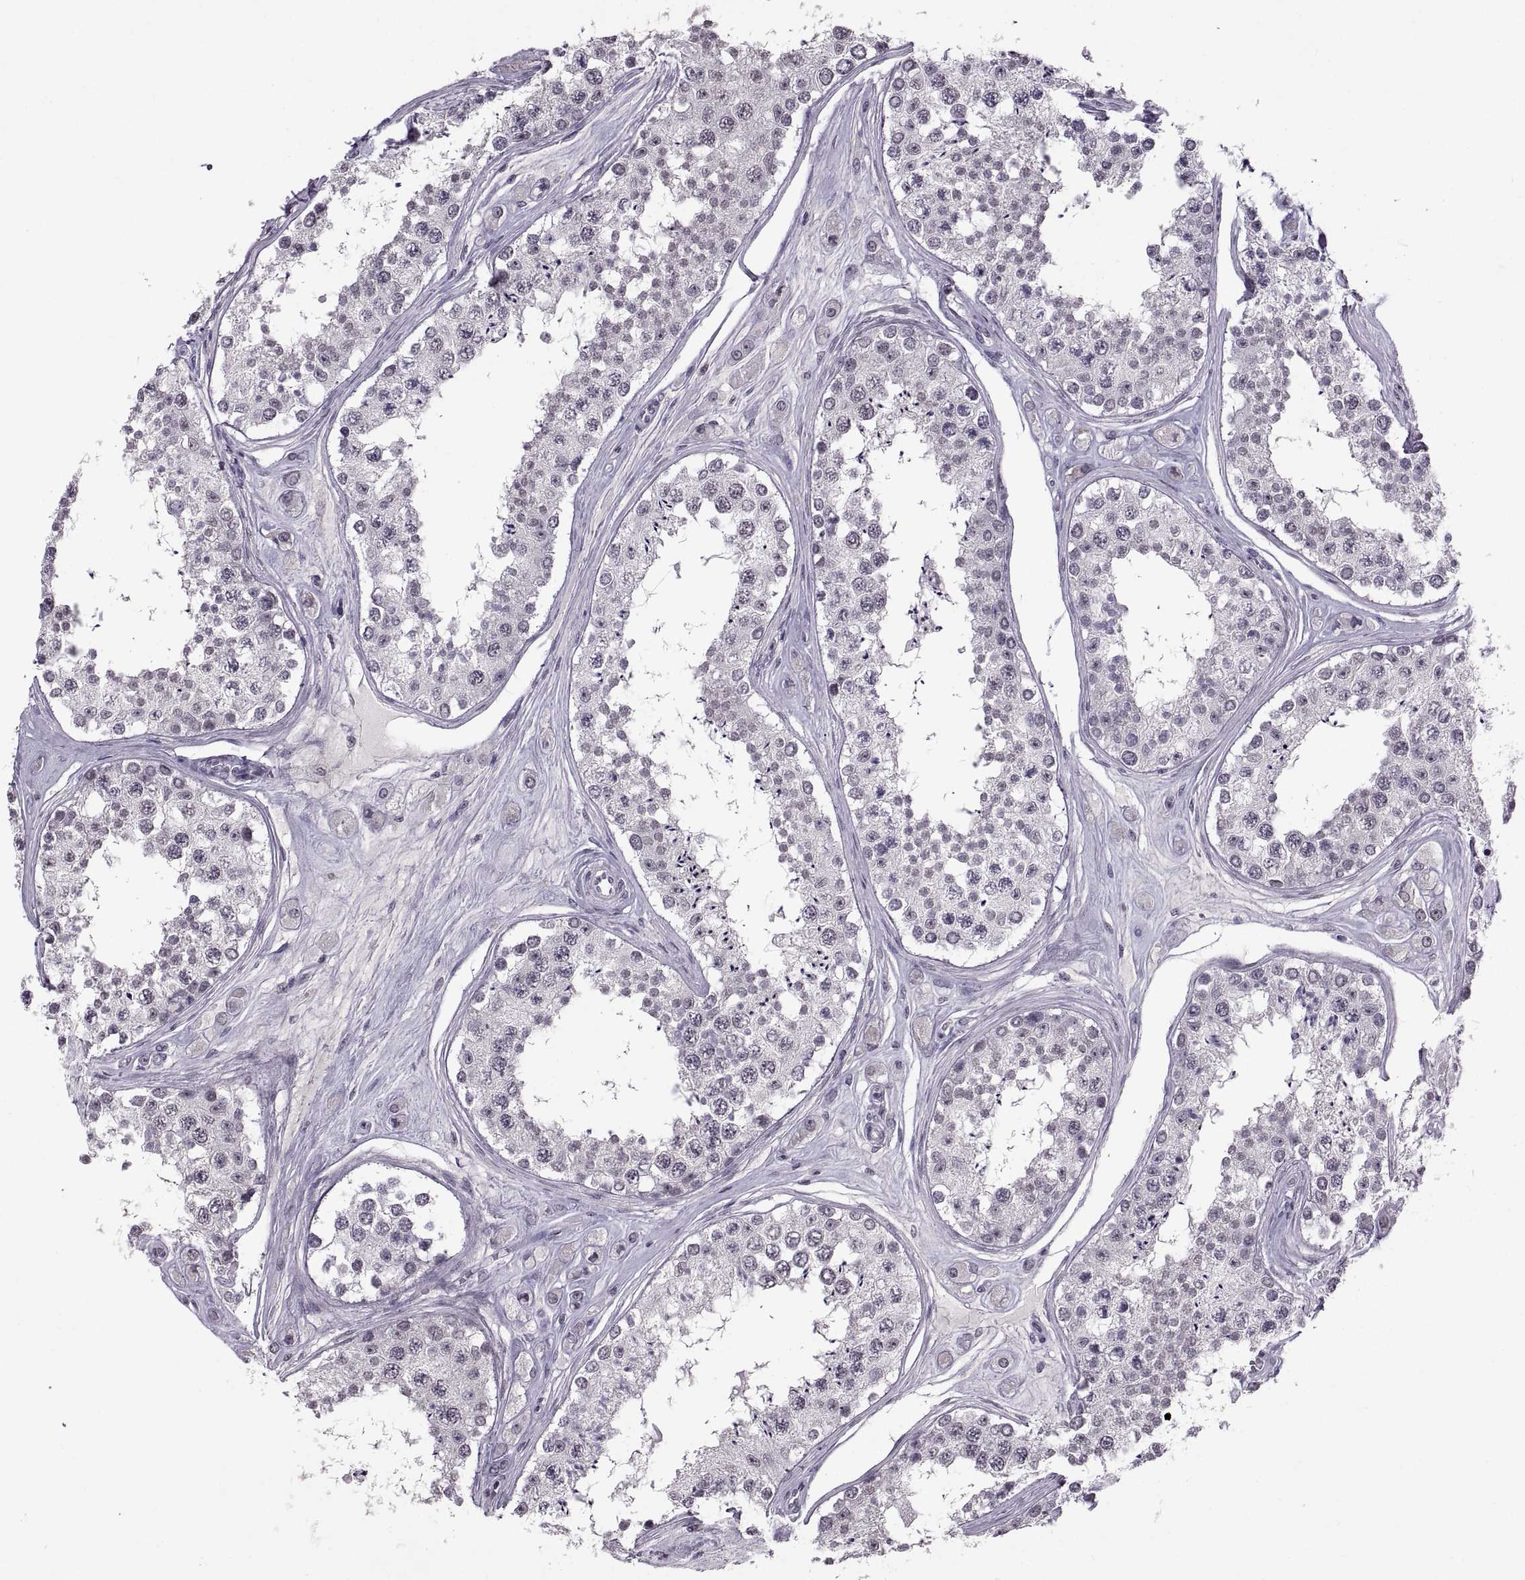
{"staining": {"intensity": "negative", "quantity": "none", "location": "none"}, "tissue": "testis", "cell_type": "Cells in seminiferous ducts", "image_type": "normal", "snomed": [{"axis": "morphology", "description": "Normal tissue, NOS"}, {"axis": "topography", "description": "Testis"}], "caption": "An image of testis stained for a protein demonstrates no brown staining in cells in seminiferous ducts.", "gene": "OTP", "patient": {"sex": "male", "age": 25}}